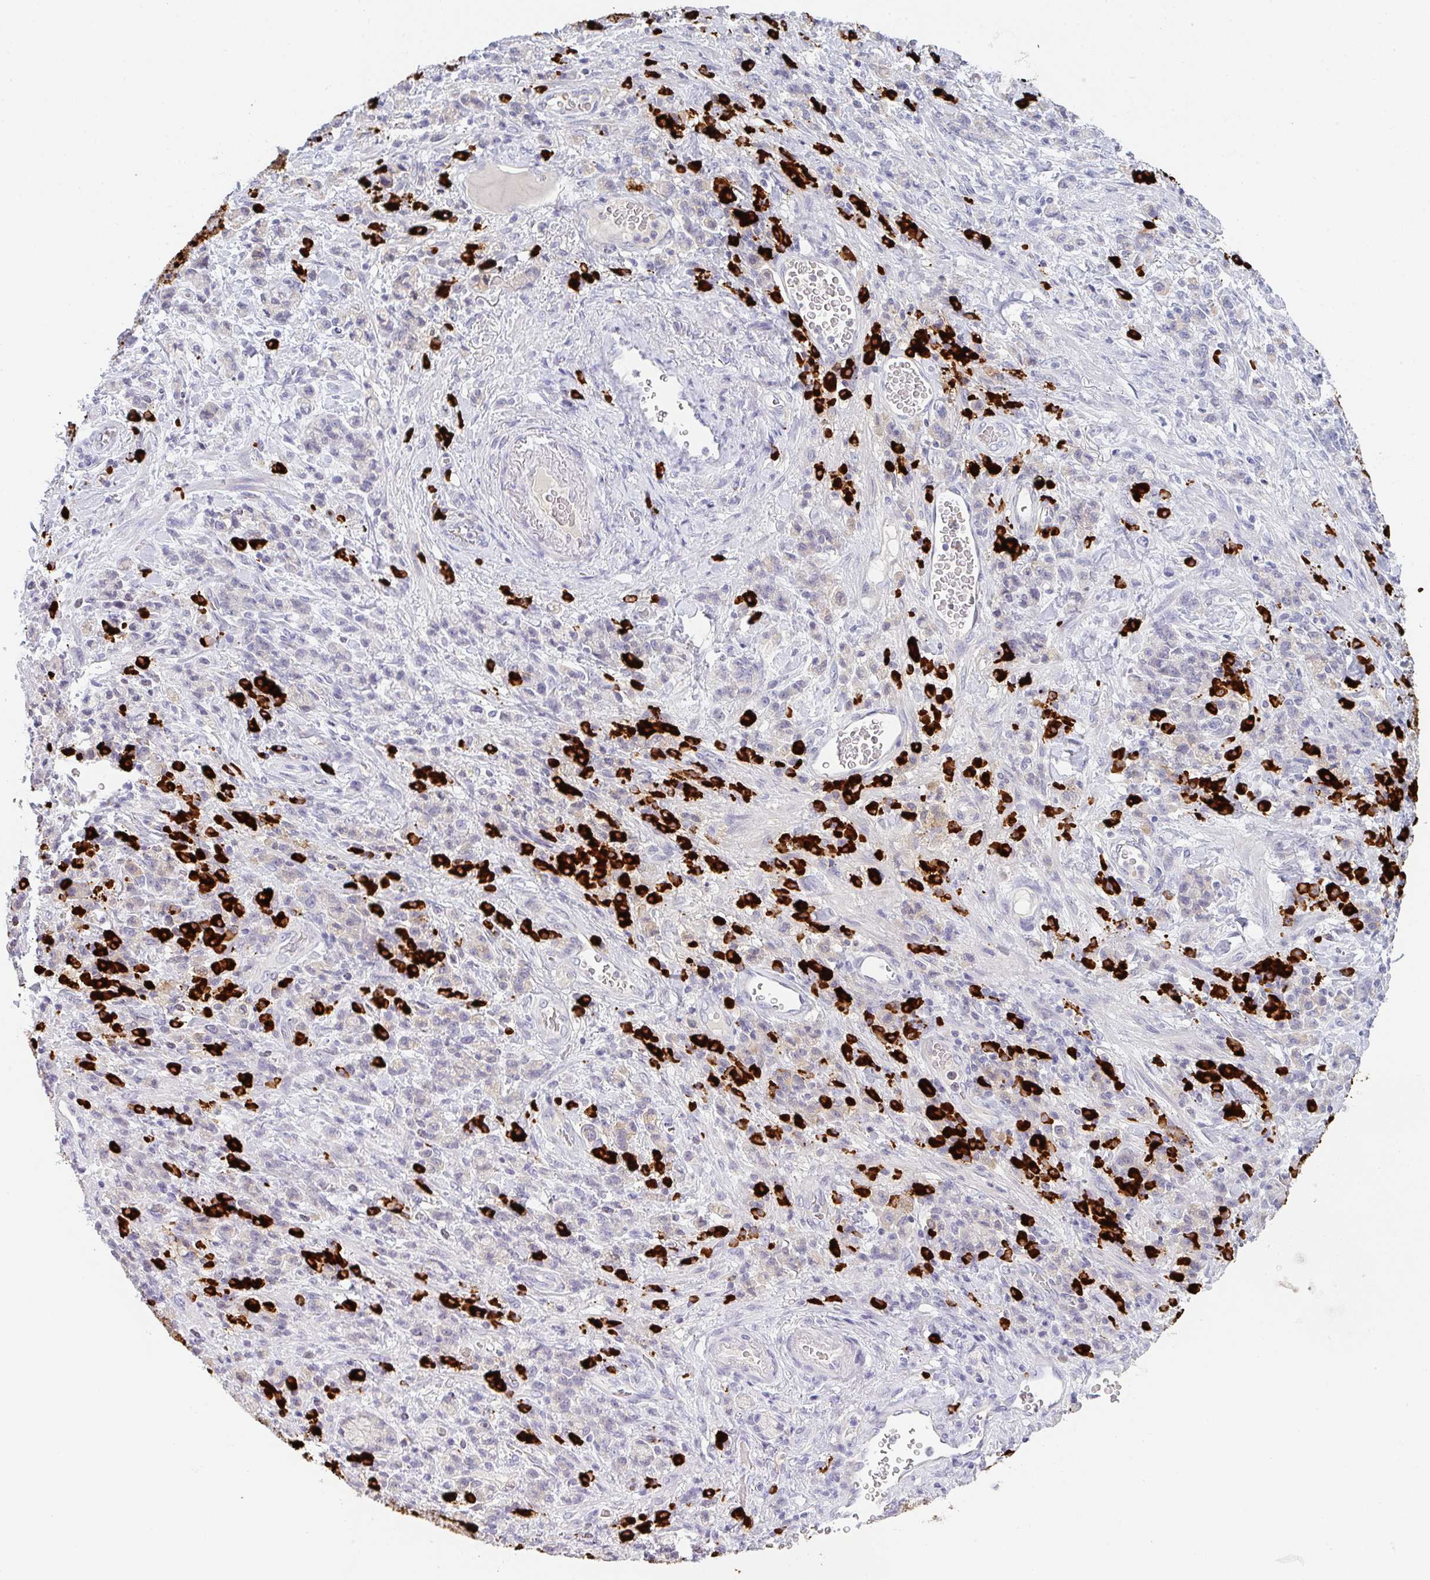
{"staining": {"intensity": "negative", "quantity": "none", "location": "none"}, "tissue": "stomach cancer", "cell_type": "Tumor cells", "image_type": "cancer", "snomed": [{"axis": "morphology", "description": "Adenocarcinoma, NOS"}, {"axis": "topography", "description": "Stomach"}], "caption": "The image exhibits no staining of tumor cells in stomach cancer.", "gene": "CACNA1S", "patient": {"sex": "male", "age": 76}}